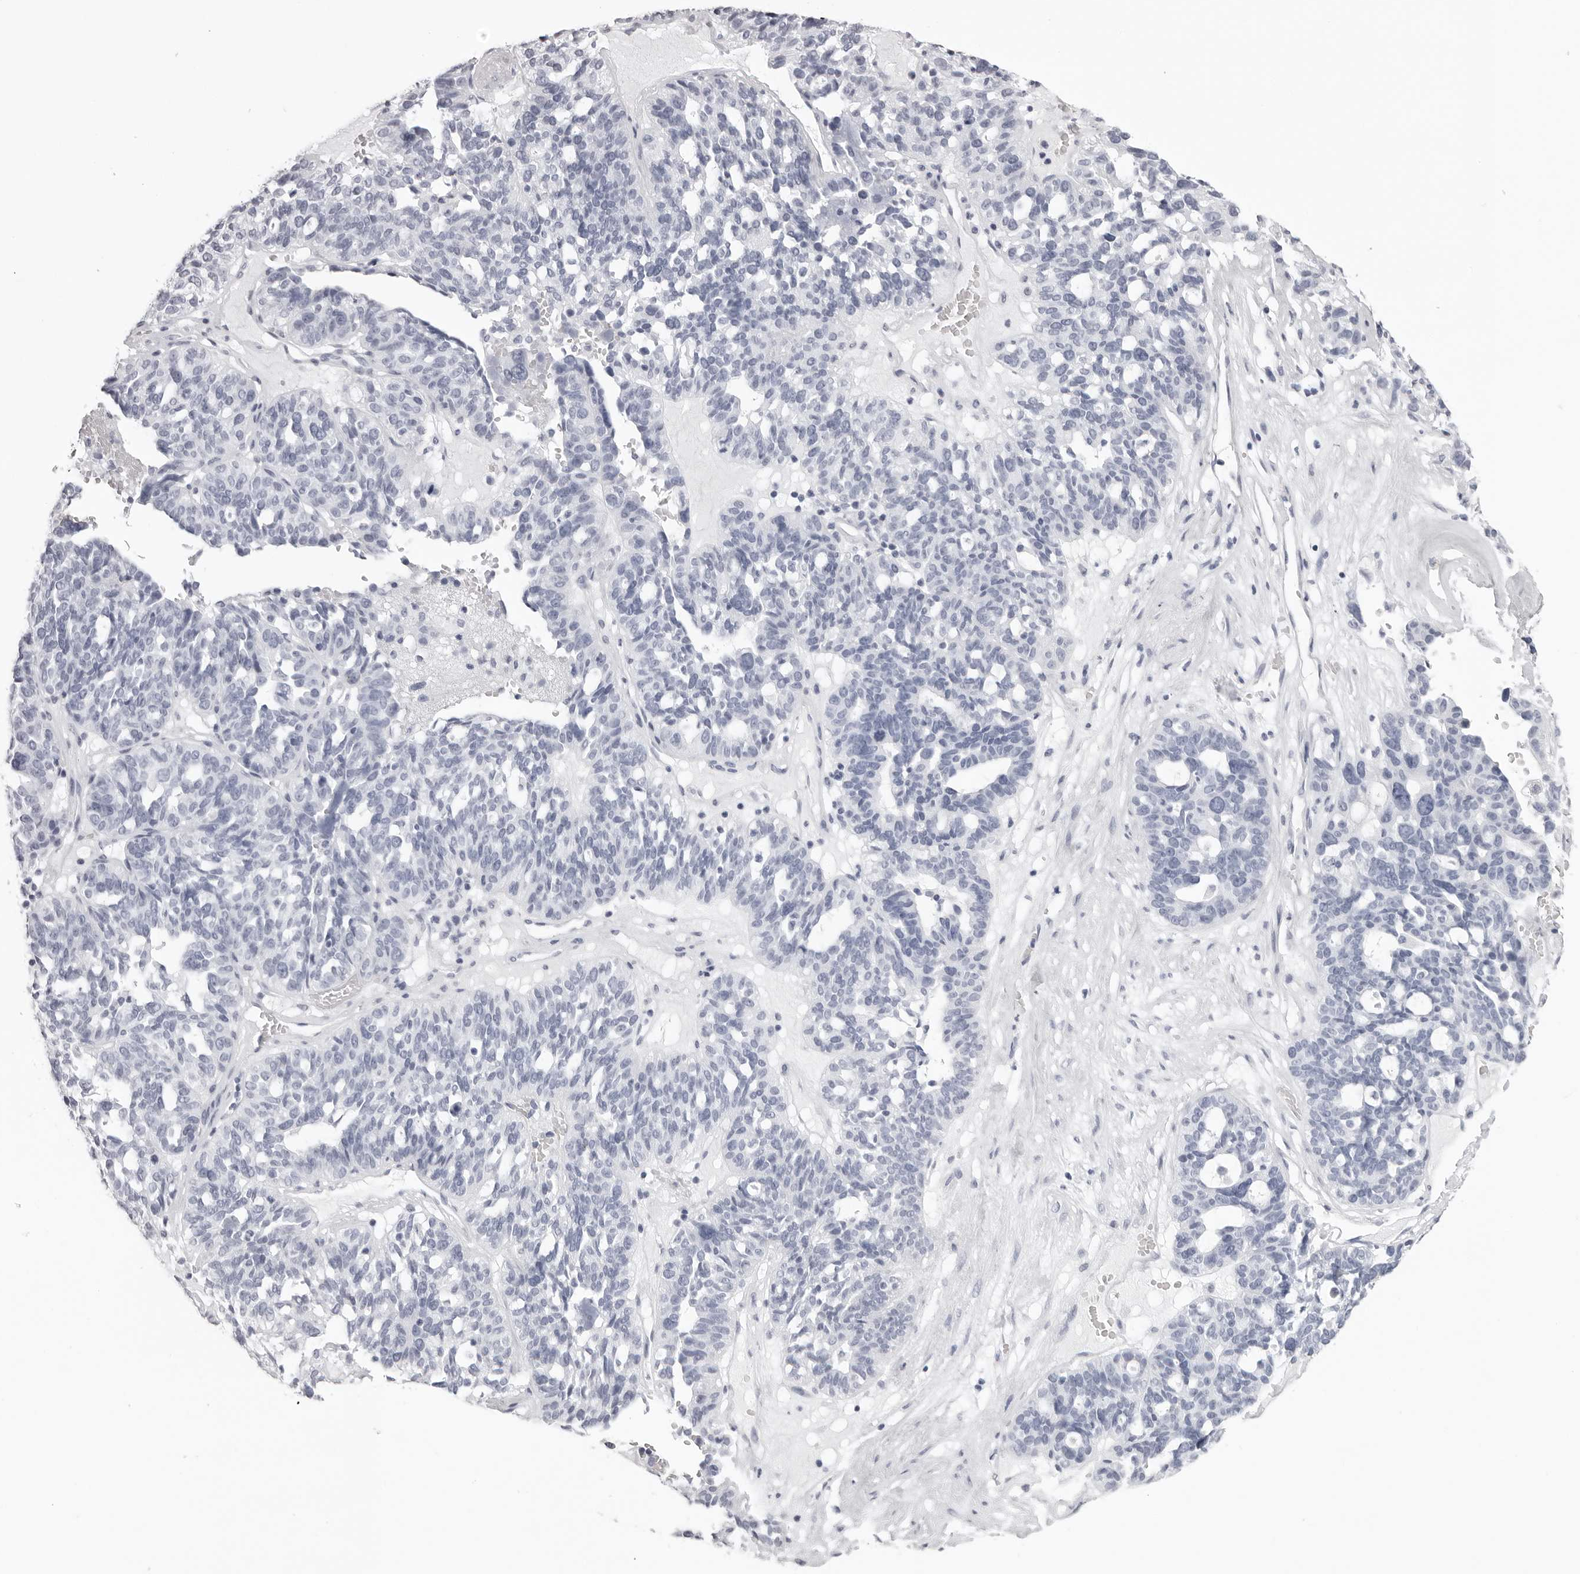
{"staining": {"intensity": "negative", "quantity": "none", "location": "none"}, "tissue": "ovarian cancer", "cell_type": "Tumor cells", "image_type": "cancer", "snomed": [{"axis": "morphology", "description": "Cystadenocarcinoma, serous, NOS"}, {"axis": "topography", "description": "Ovary"}], "caption": "IHC histopathology image of neoplastic tissue: serous cystadenocarcinoma (ovarian) stained with DAB demonstrates no significant protein staining in tumor cells.", "gene": "CST1", "patient": {"sex": "female", "age": 59}}